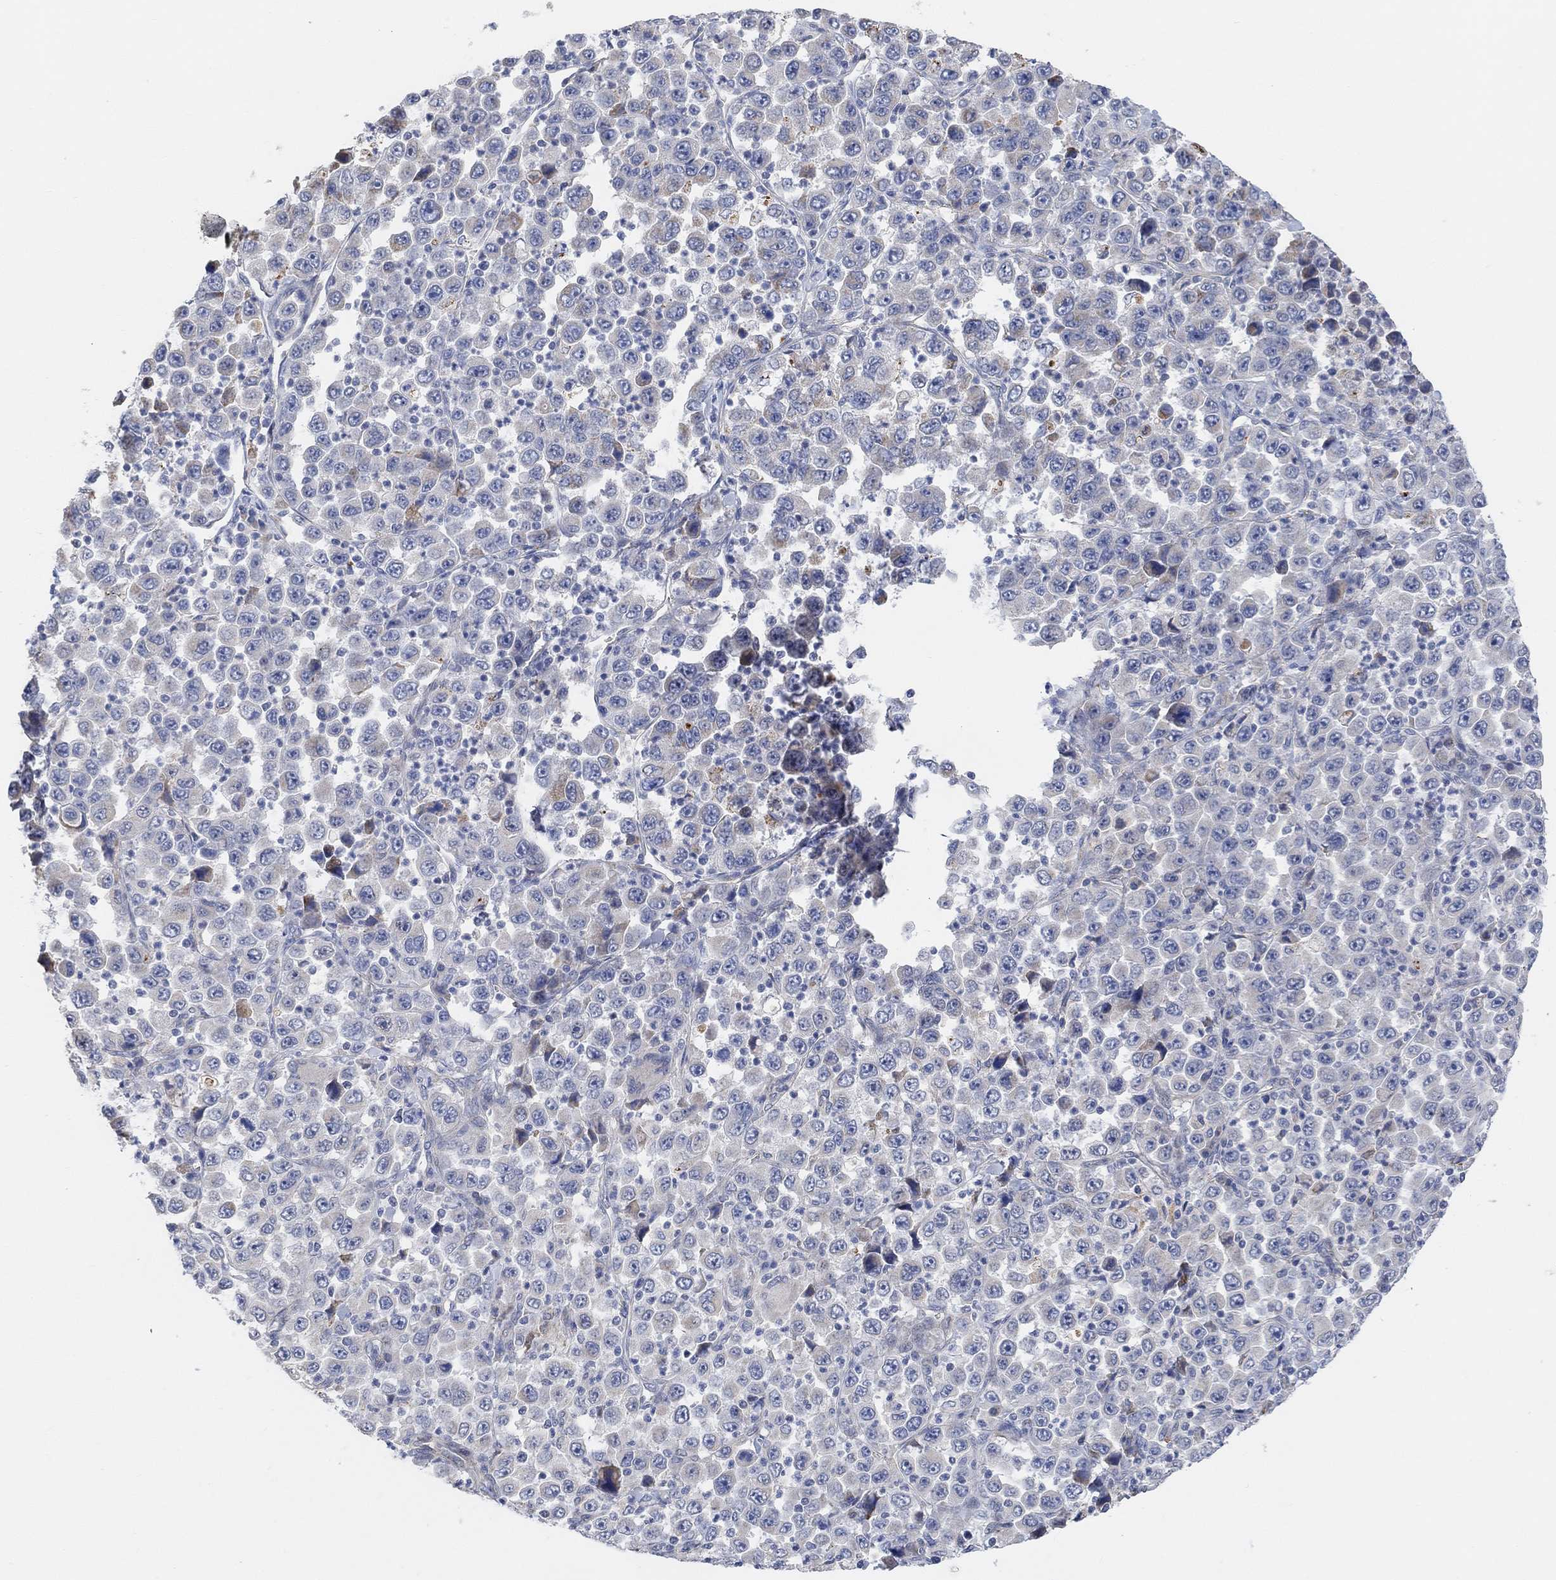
{"staining": {"intensity": "weak", "quantity": "<25%", "location": "cytoplasmic/membranous"}, "tissue": "stomach cancer", "cell_type": "Tumor cells", "image_type": "cancer", "snomed": [{"axis": "morphology", "description": "Normal tissue, NOS"}, {"axis": "morphology", "description": "Adenocarcinoma, NOS"}, {"axis": "topography", "description": "Stomach, upper"}, {"axis": "topography", "description": "Stomach"}], "caption": "The image shows no significant positivity in tumor cells of stomach cancer.", "gene": "HCRTR1", "patient": {"sex": "male", "age": 59}}